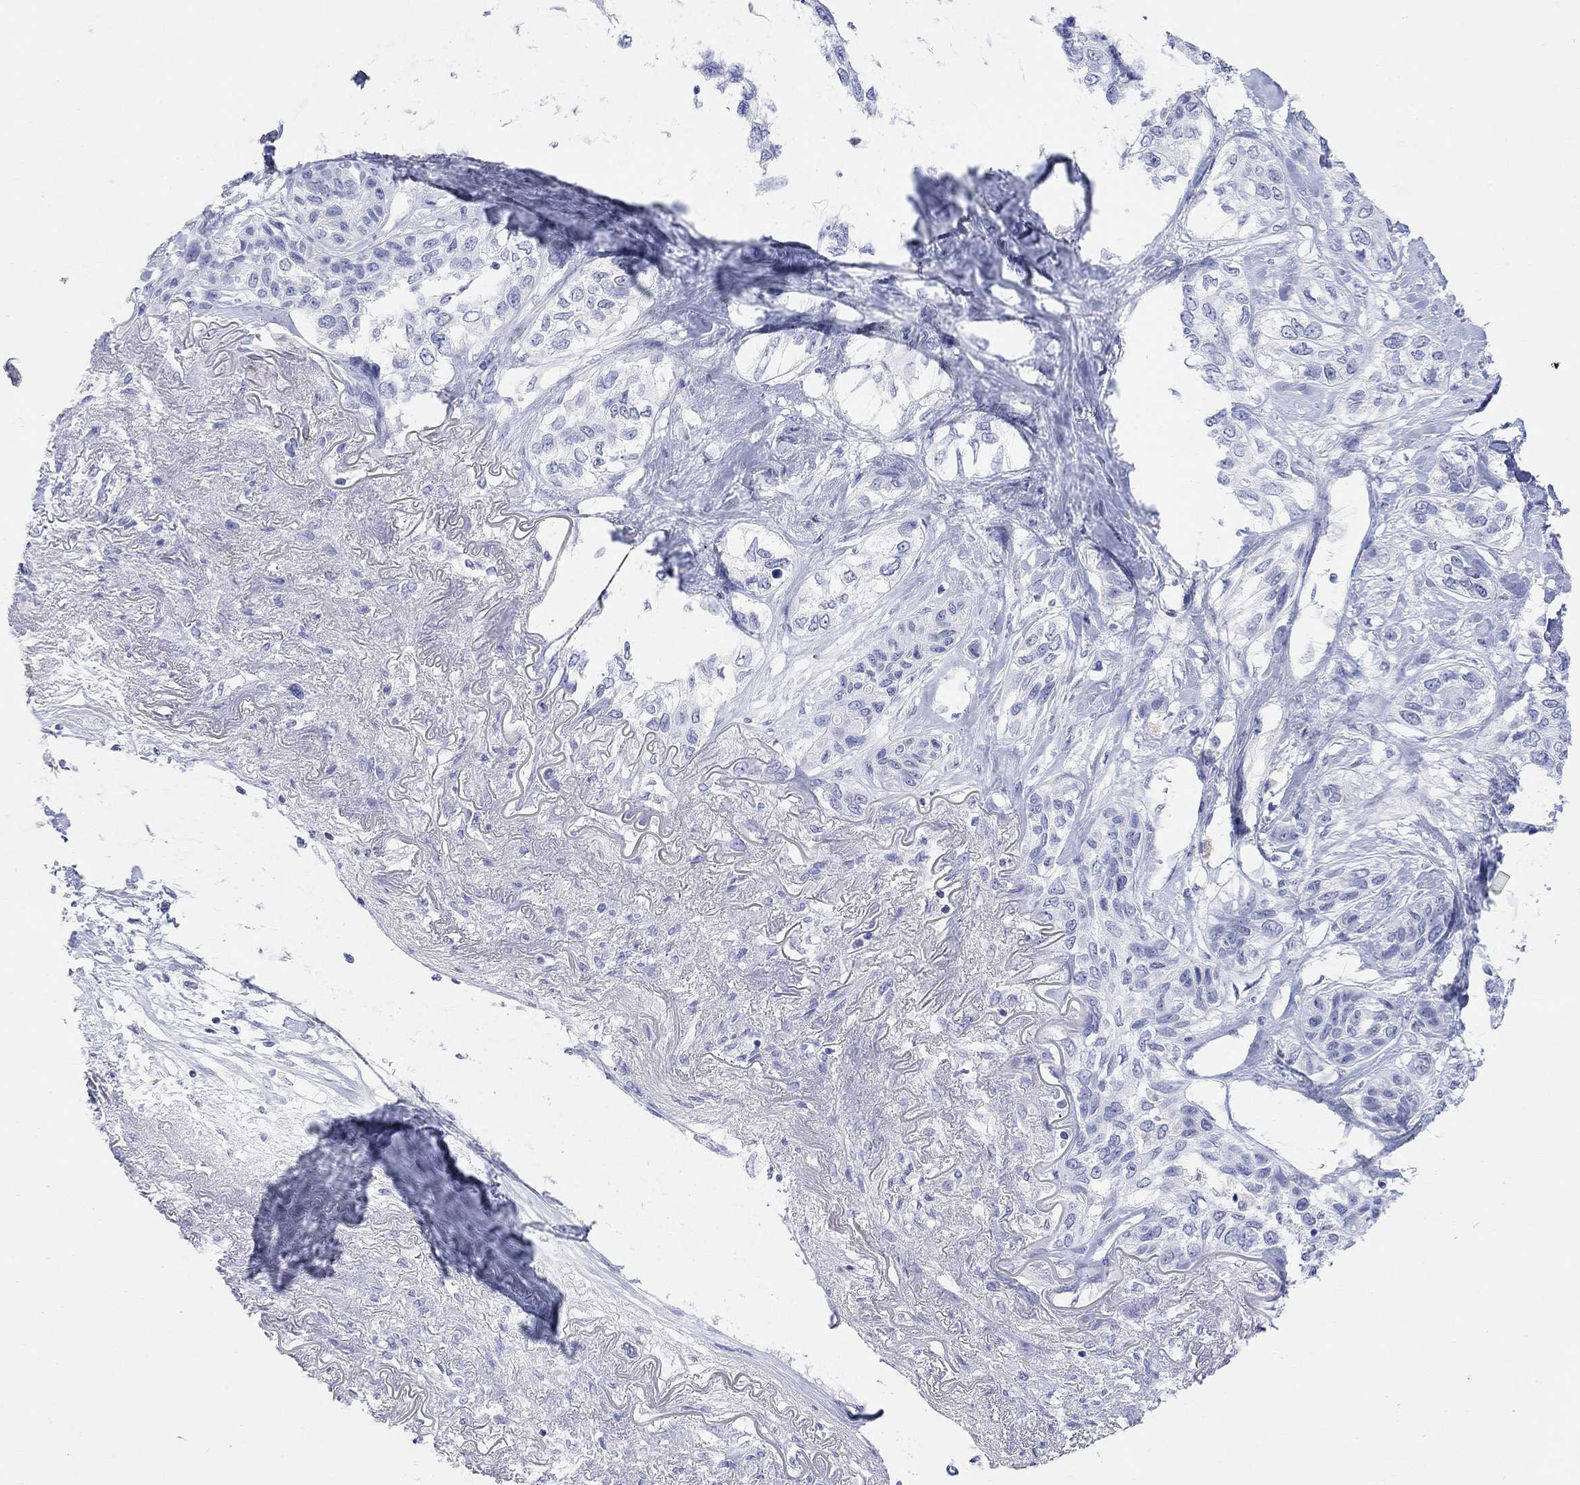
{"staining": {"intensity": "negative", "quantity": "none", "location": "none"}, "tissue": "lung cancer", "cell_type": "Tumor cells", "image_type": "cancer", "snomed": [{"axis": "morphology", "description": "Squamous cell carcinoma, NOS"}, {"axis": "topography", "description": "Lung"}], "caption": "Lung squamous cell carcinoma was stained to show a protein in brown. There is no significant staining in tumor cells.", "gene": "TYR", "patient": {"sex": "female", "age": 70}}